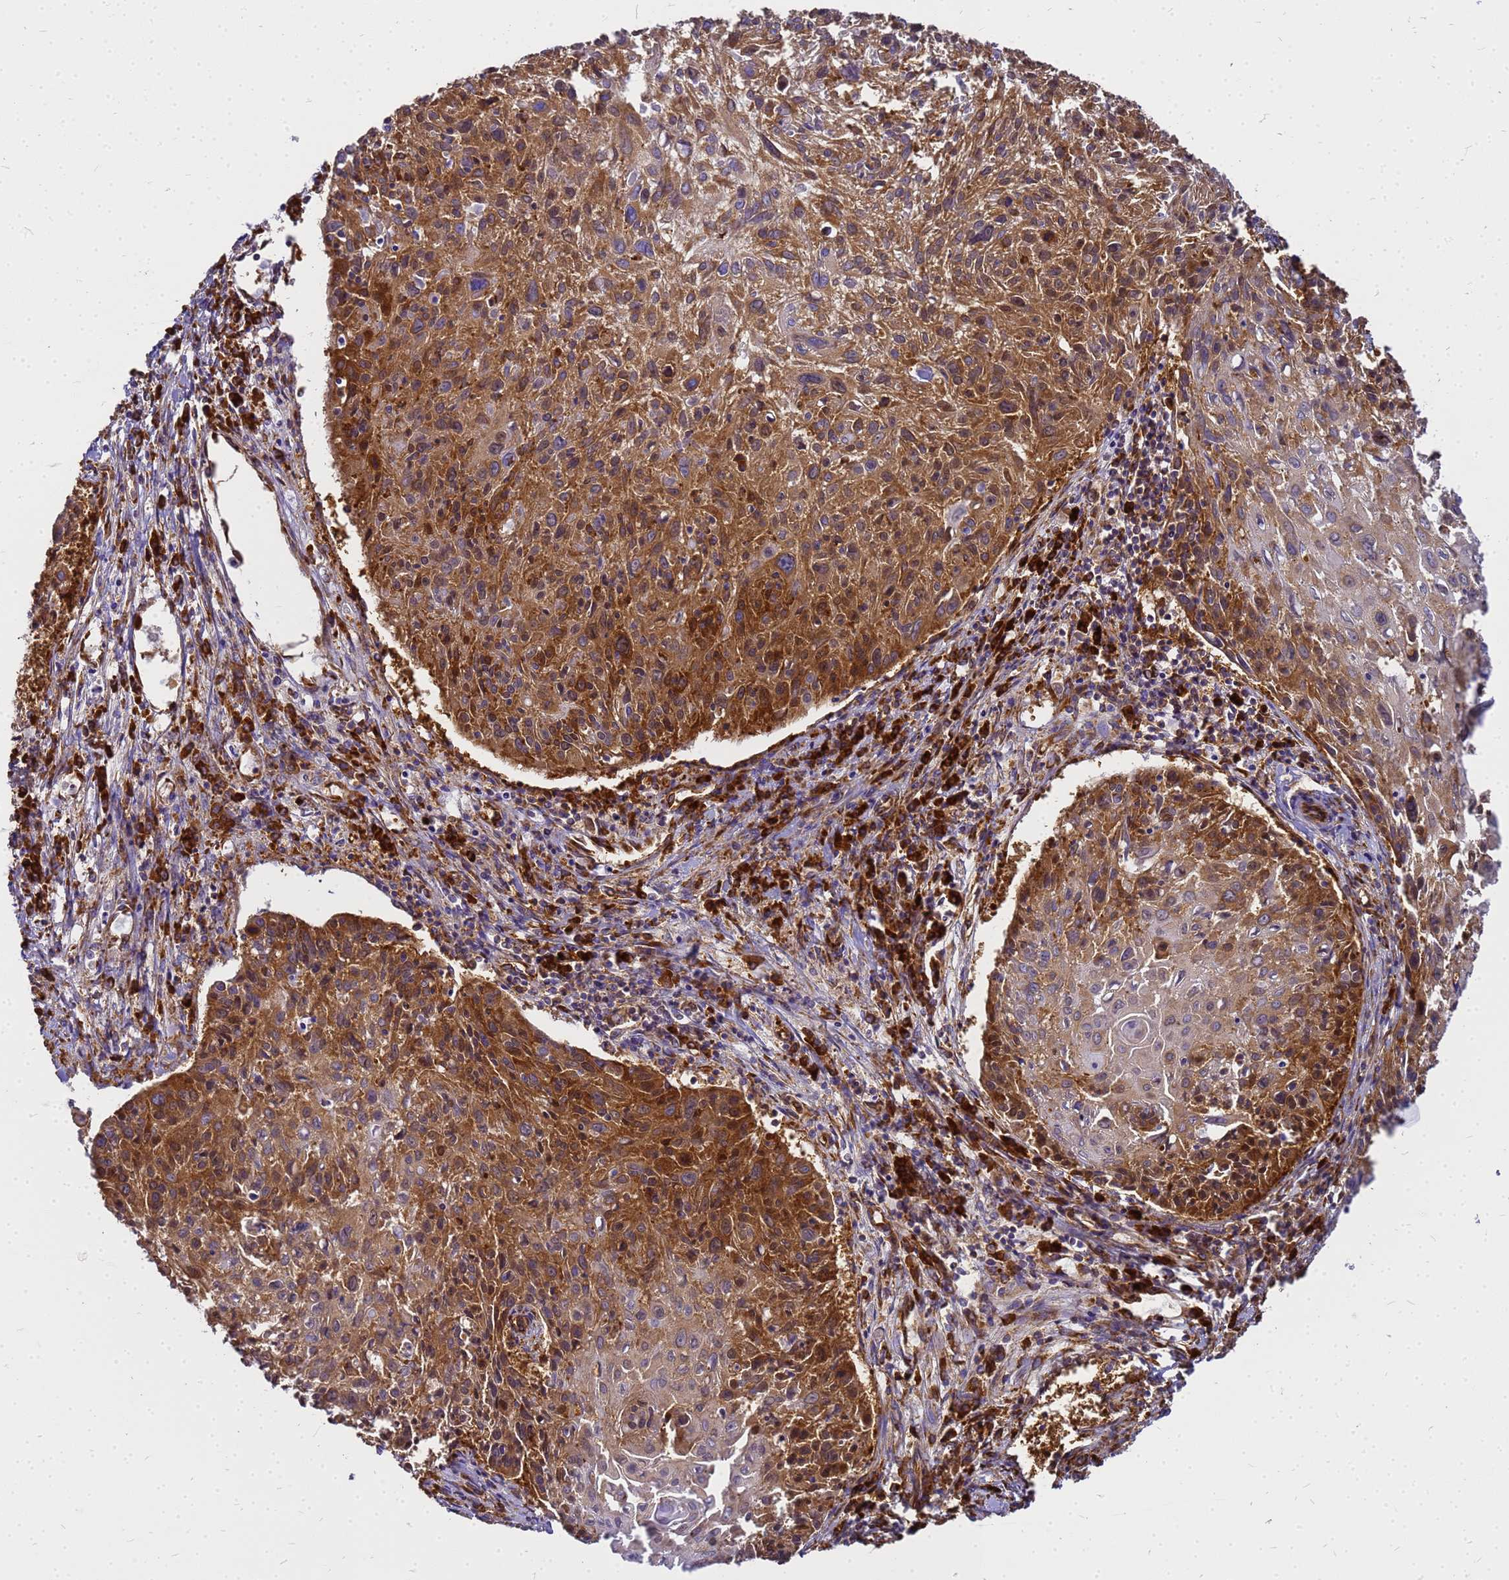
{"staining": {"intensity": "strong", "quantity": ">75%", "location": "cytoplasmic/membranous"}, "tissue": "cervical cancer", "cell_type": "Tumor cells", "image_type": "cancer", "snomed": [{"axis": "morphology", "description": "Squamous cell carcinoma, NOS"}, {"axis": "topography", "description": "Cervix"}], "caption": "Immunohistochemistry of cervical cancer (squamous cell carcinoma) demonstrates high levels of strong cytoplasmic/membranous staining in about >75% of tumor cells.", "gene": "EEF1D", "patient": {"sex": "female", "age": 51}}